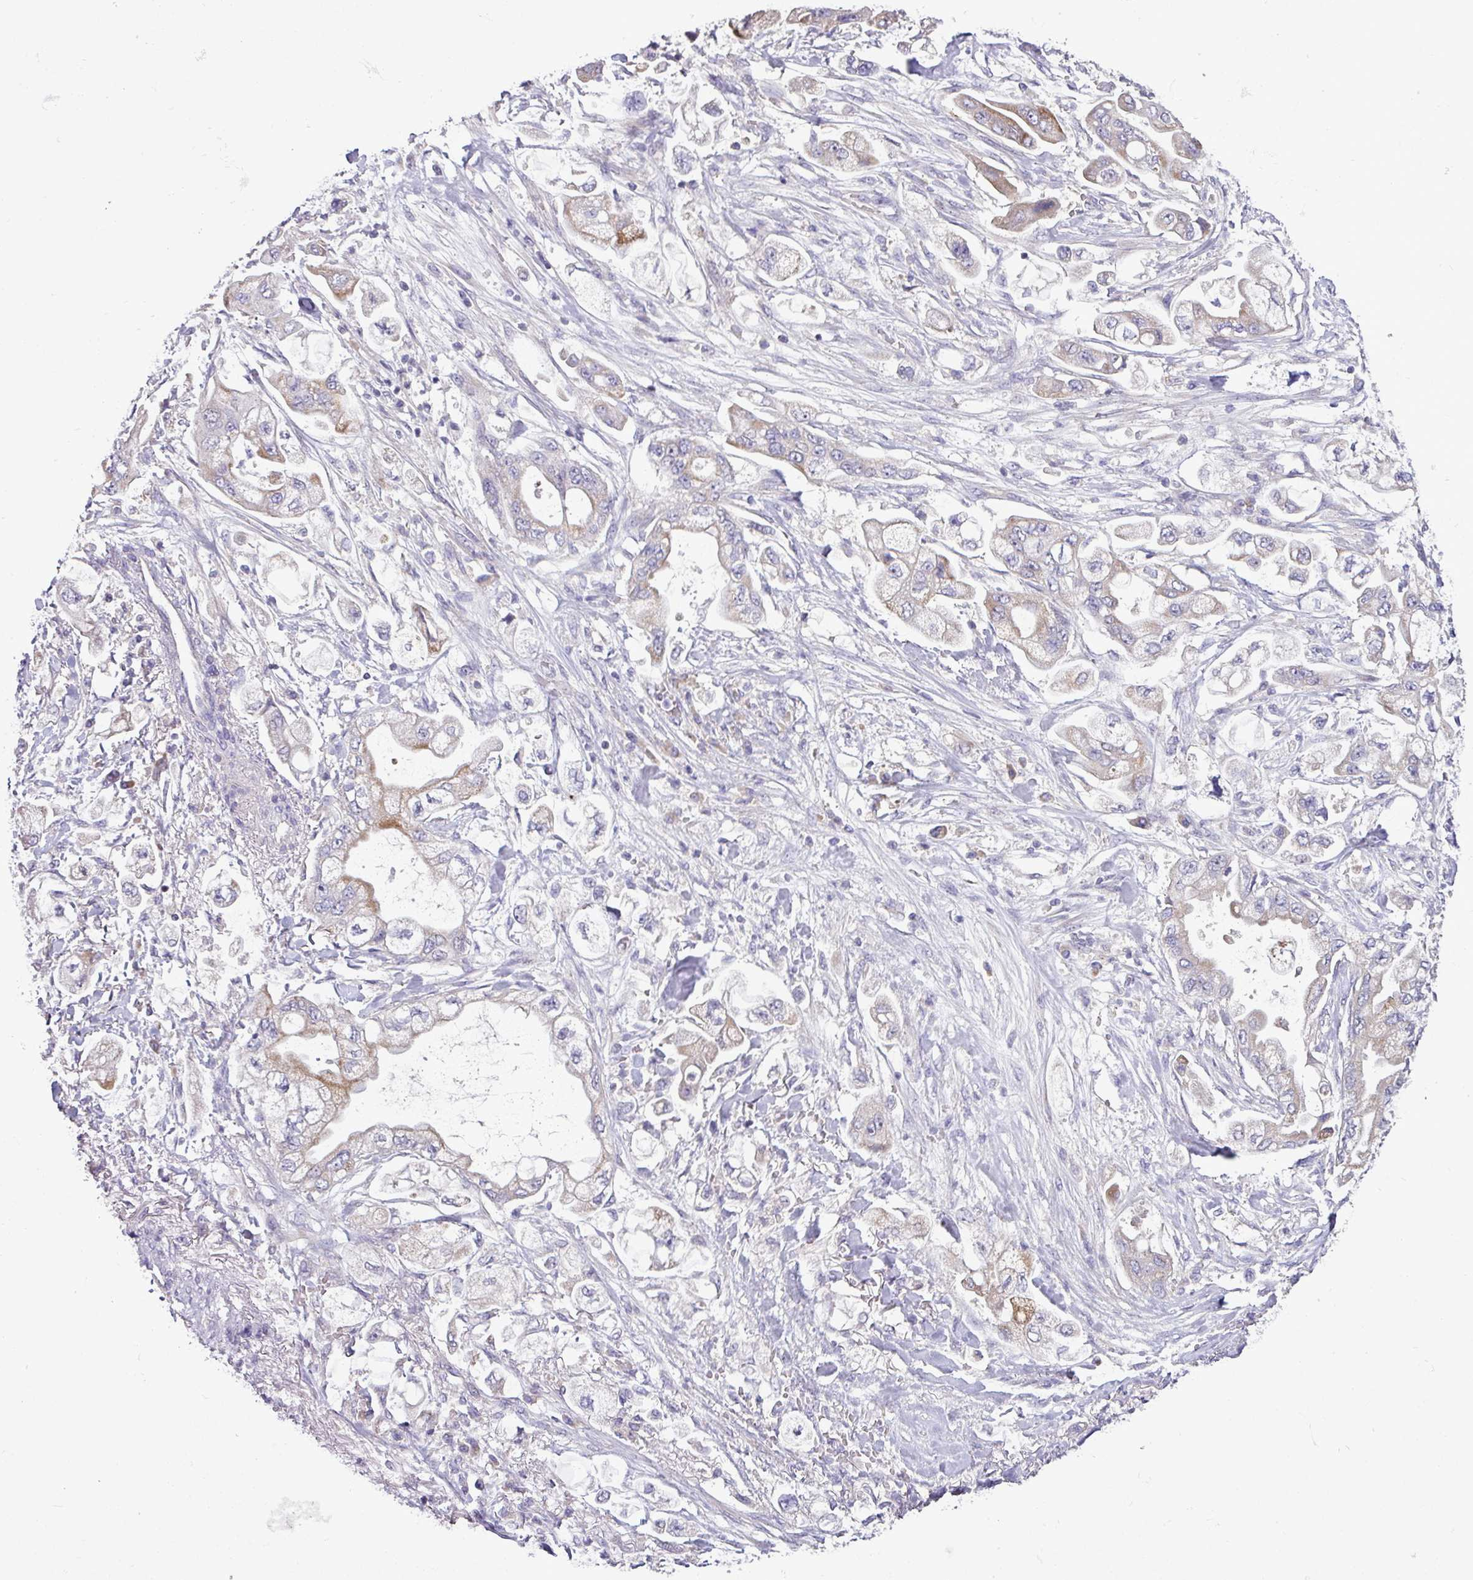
{"staining": {"intensity": "moderate", "quantity": "<25%", "location": "cytoplasmic/membranous"}, "tissue": "stomach cancer", "cell_type": "Tumor cells", "image_type": "cancer", "snomed": [{"axis": "morphology", "description": "Adenocarcinoma, NOS"}, {"axis": "topography", "description": "Stomach"}], "caption": "IHC of human adenocarcinoma (stomach) reveals low levels of moderate cytoplasmic/membranous positivity in approximately <25% of tumor cells.", "gene": "AGAP5", "patient": {"sex": "male", "age": 62}}